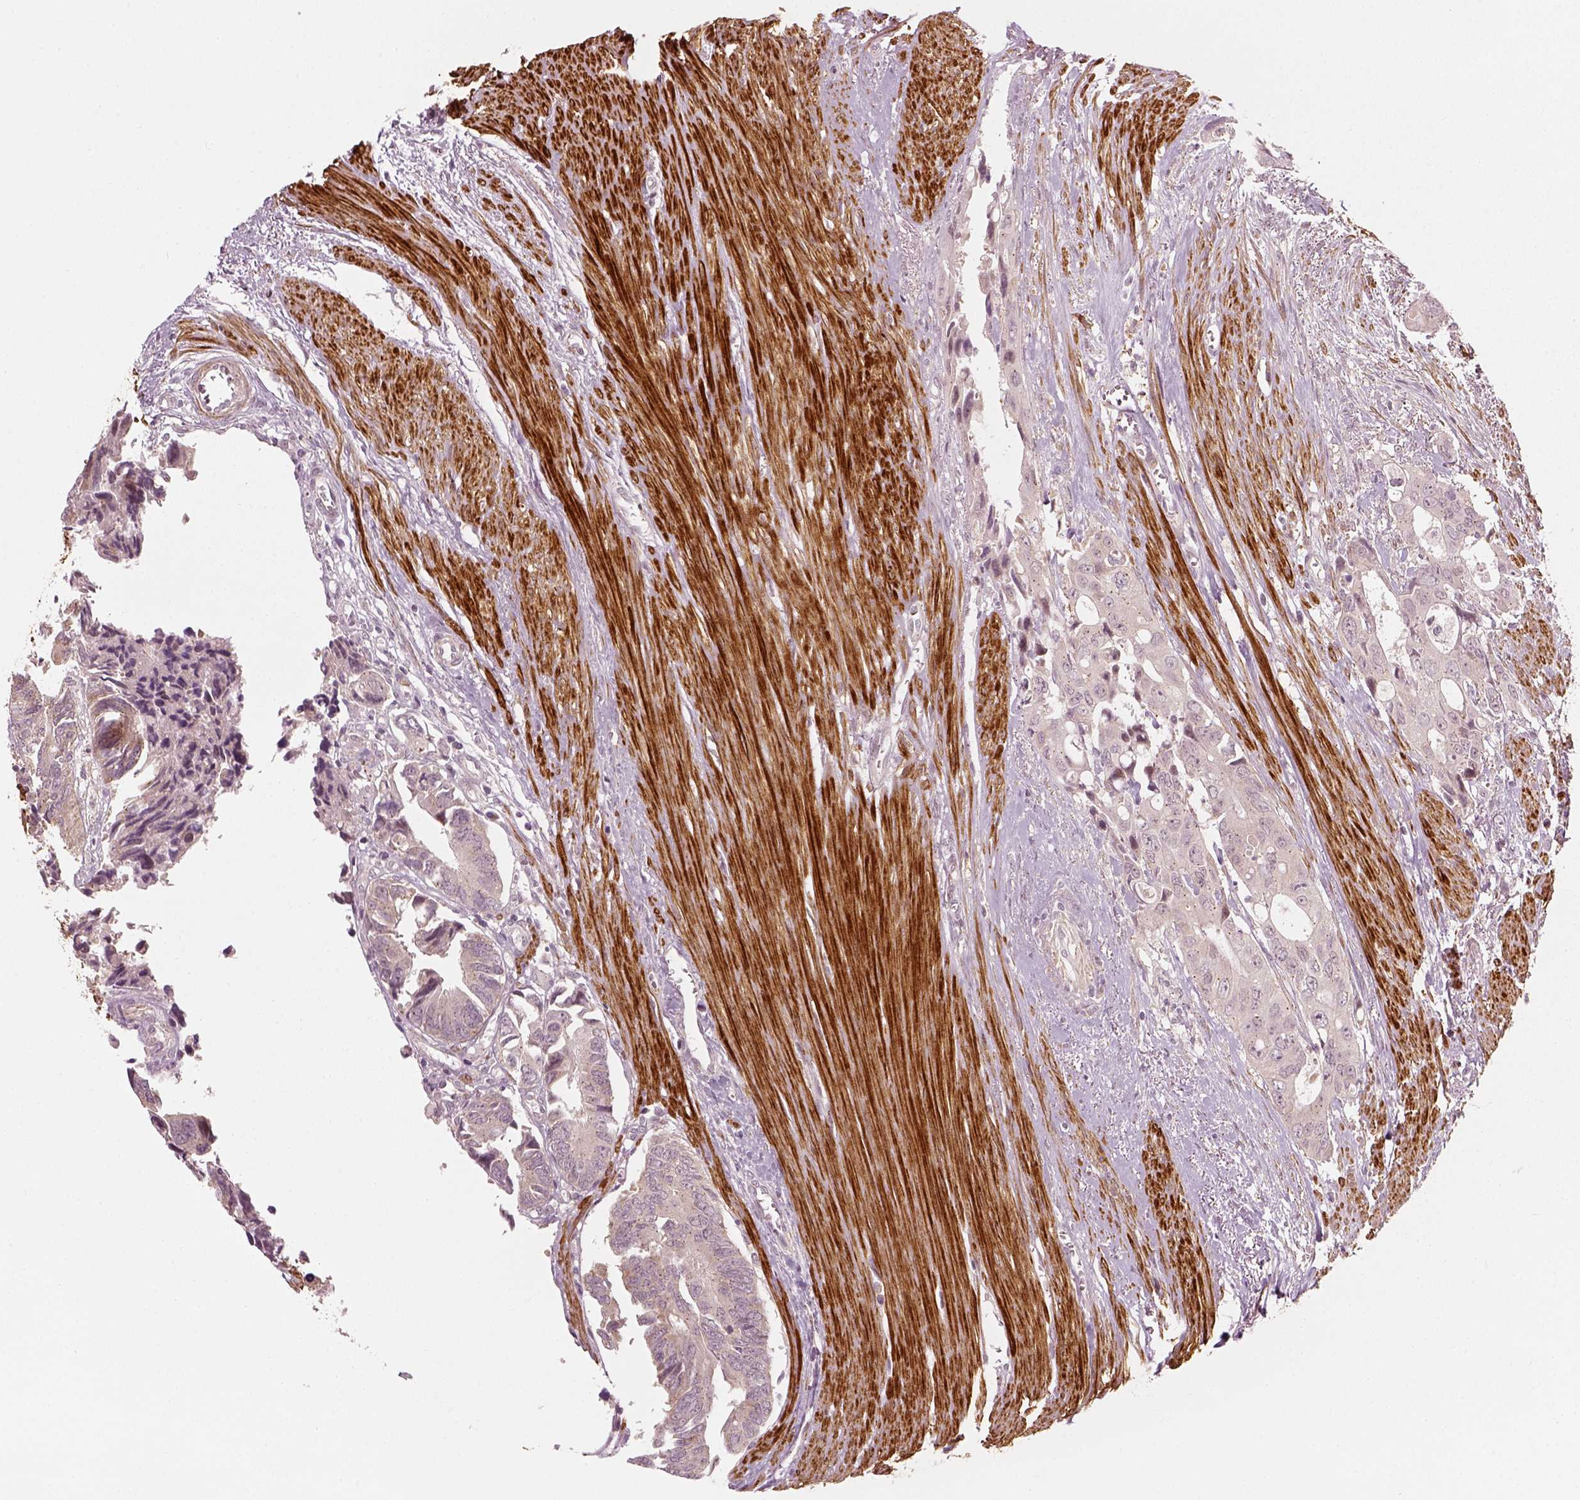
{"staining": {"intensity": "negative", "quantity": "none", "location": "none"}, "tissue": "colorectal cancer", "cell_type": "Tumor cells", "image_type": "cancer", "snomed": [{"axis": "morphology", "description": "Adenocarcinoma, NOS"}, {"axis": "topography", "description": "Rectum"}], "caption": "A high-resolution histopathology image shows IHC staining of colorectal adenocarcinoma, which exhibits no significant expression in tumor cells.", "gene": "MLIP", "patient": {"sex": "male", "age": 76}}